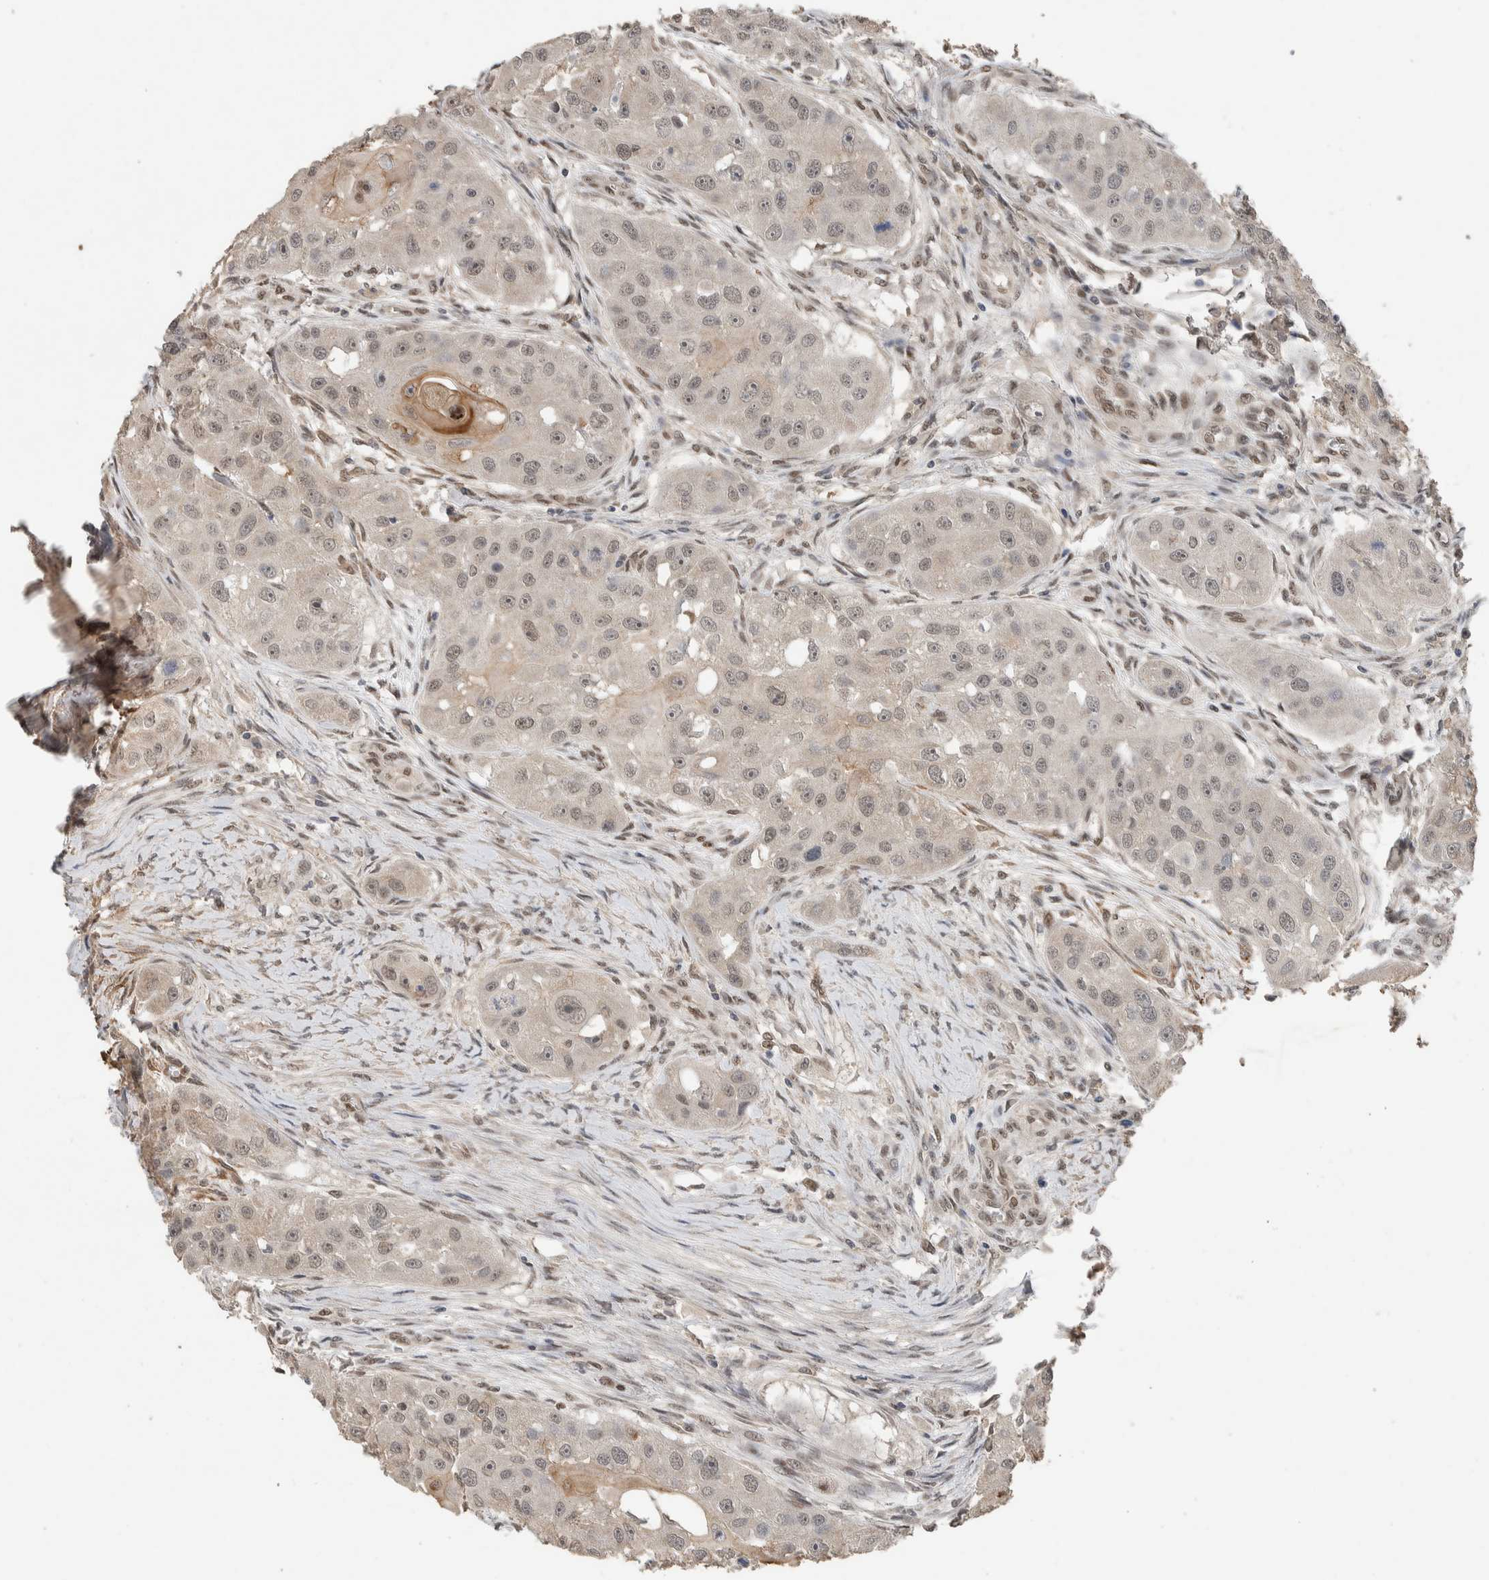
{"staining": {"intensity": "weak", "quantity": ">75%", "location": "nuclear"}, "tissue": "head and neck cancer", "cell_type": "Tumor cells", "image_type": "cancer", "snomed": [{"axis": "morphology", "description": "Normal tissue, NOS"}, {"axis": "morphology", "description": "Squamous cell carcinoma, NOS"}, {"axis": "topography", "description": "Skeletal muscle"}, {"axis": "topography", "description": "Head-Neck"}], "caption": "Weak nuclear expression for a protein is appreciated in about >75% of tumor cells of head and neck cancer (squamous cell carcinoma) using immunohistochemistry (IHC).", "gene": "CYSRT1", "patient": {"sex": "male", "age": 51}}